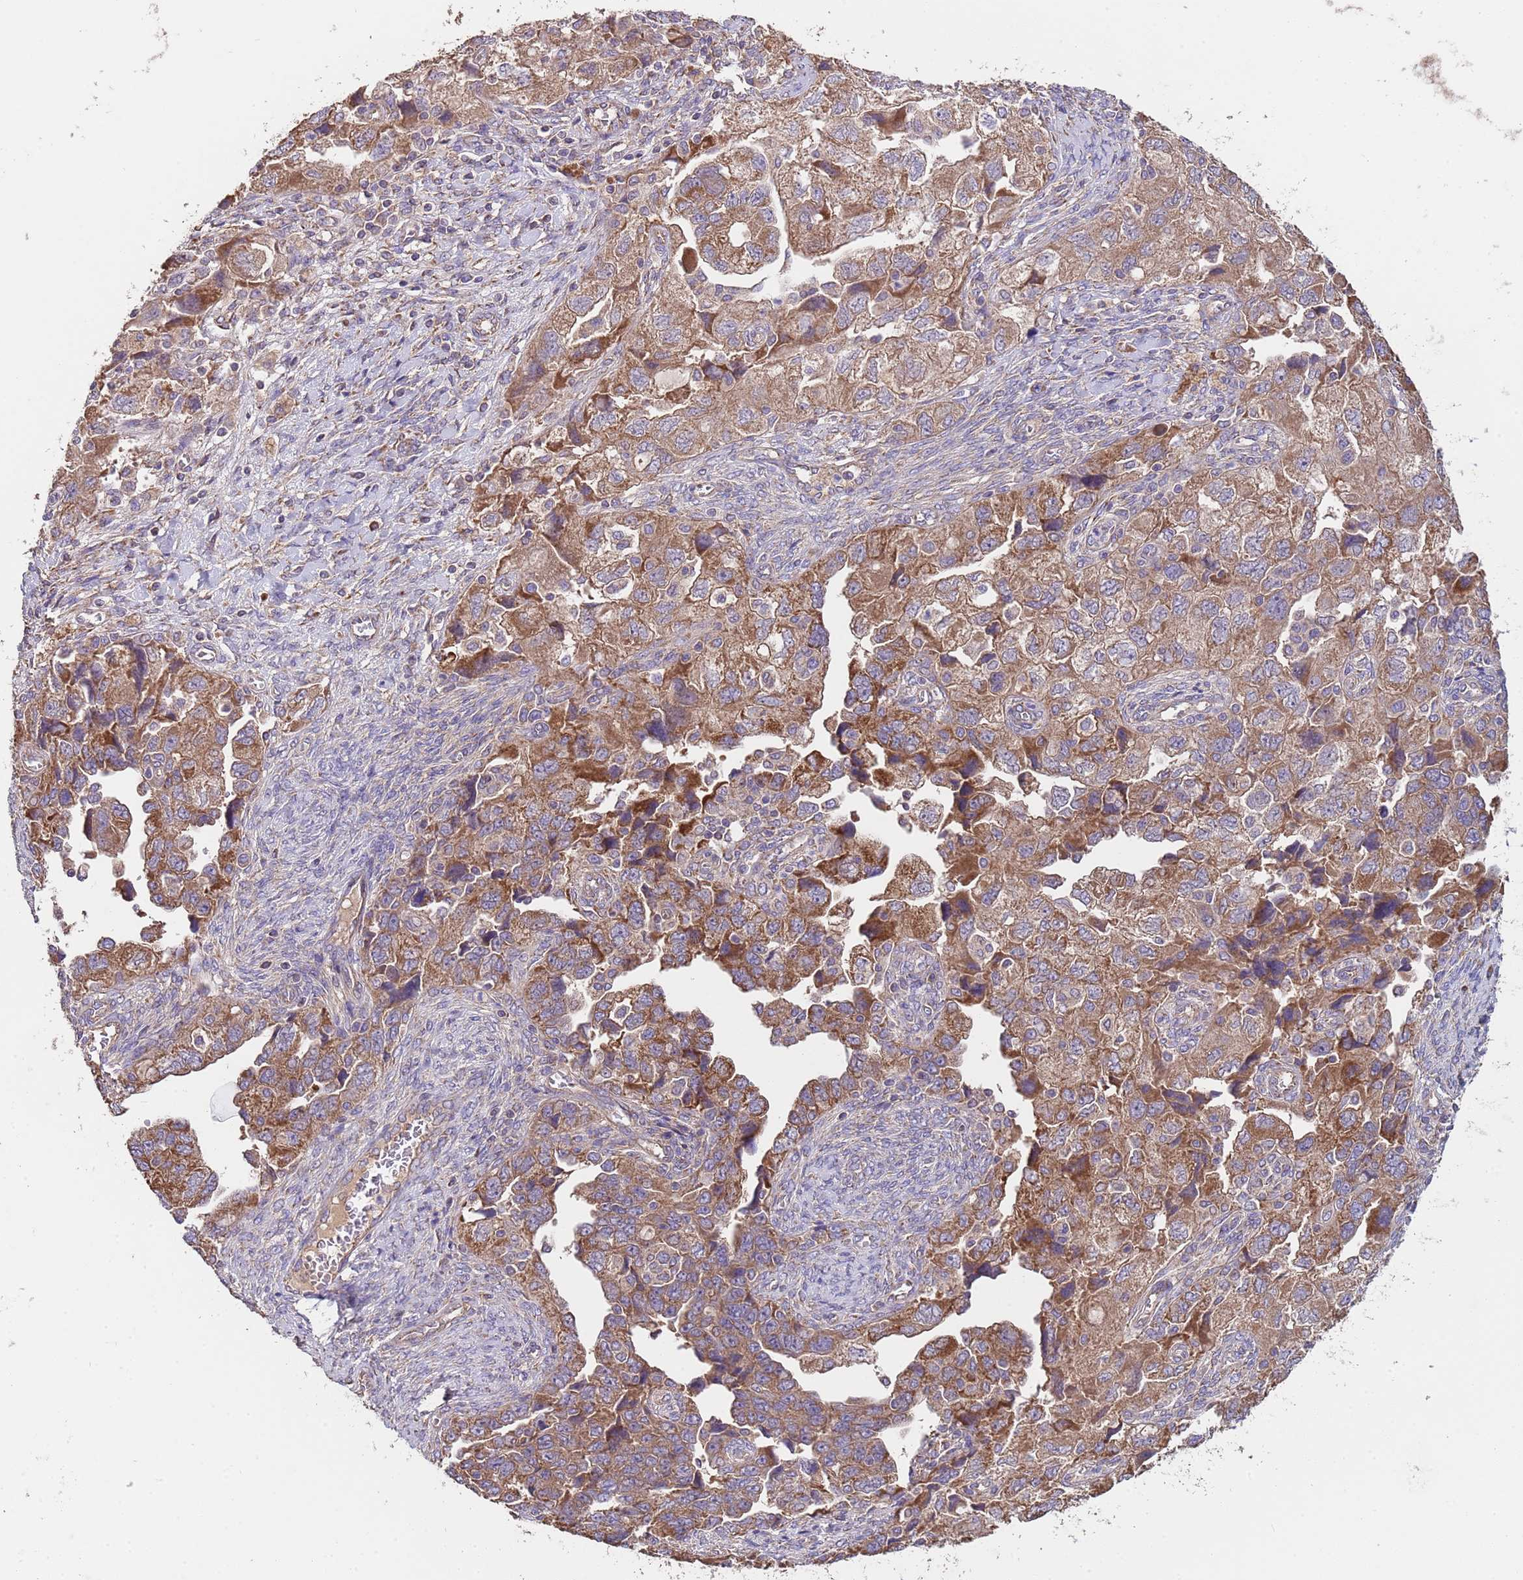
{"staining": {"intensity": "moderate", "quantity": ">75%", "location": "cytoplasmic/membranous"}, "tissue": "ovarian cancer", "cell_type": "Tumor cells", "image_type": "cancer", "snomed": [{"axis": "morphology", "description": "Carcinoma, NOS"}, {"axis": "morphology", "description": "Cystadenocarcinoma, serous, NOS"}, {"axis": "topography", "description": "Ovary"}], "caption": "Immunohistochemistry (IHC) (DAB (3,3'-diaminobenzidine)) staining of human ovarian cancer shows moderate cytoplasmic/membranous protein staining in about >75% of tumor cells.", "gene": "EEF1AKMT1", "patient": {"sex": "female", "age": 69}}